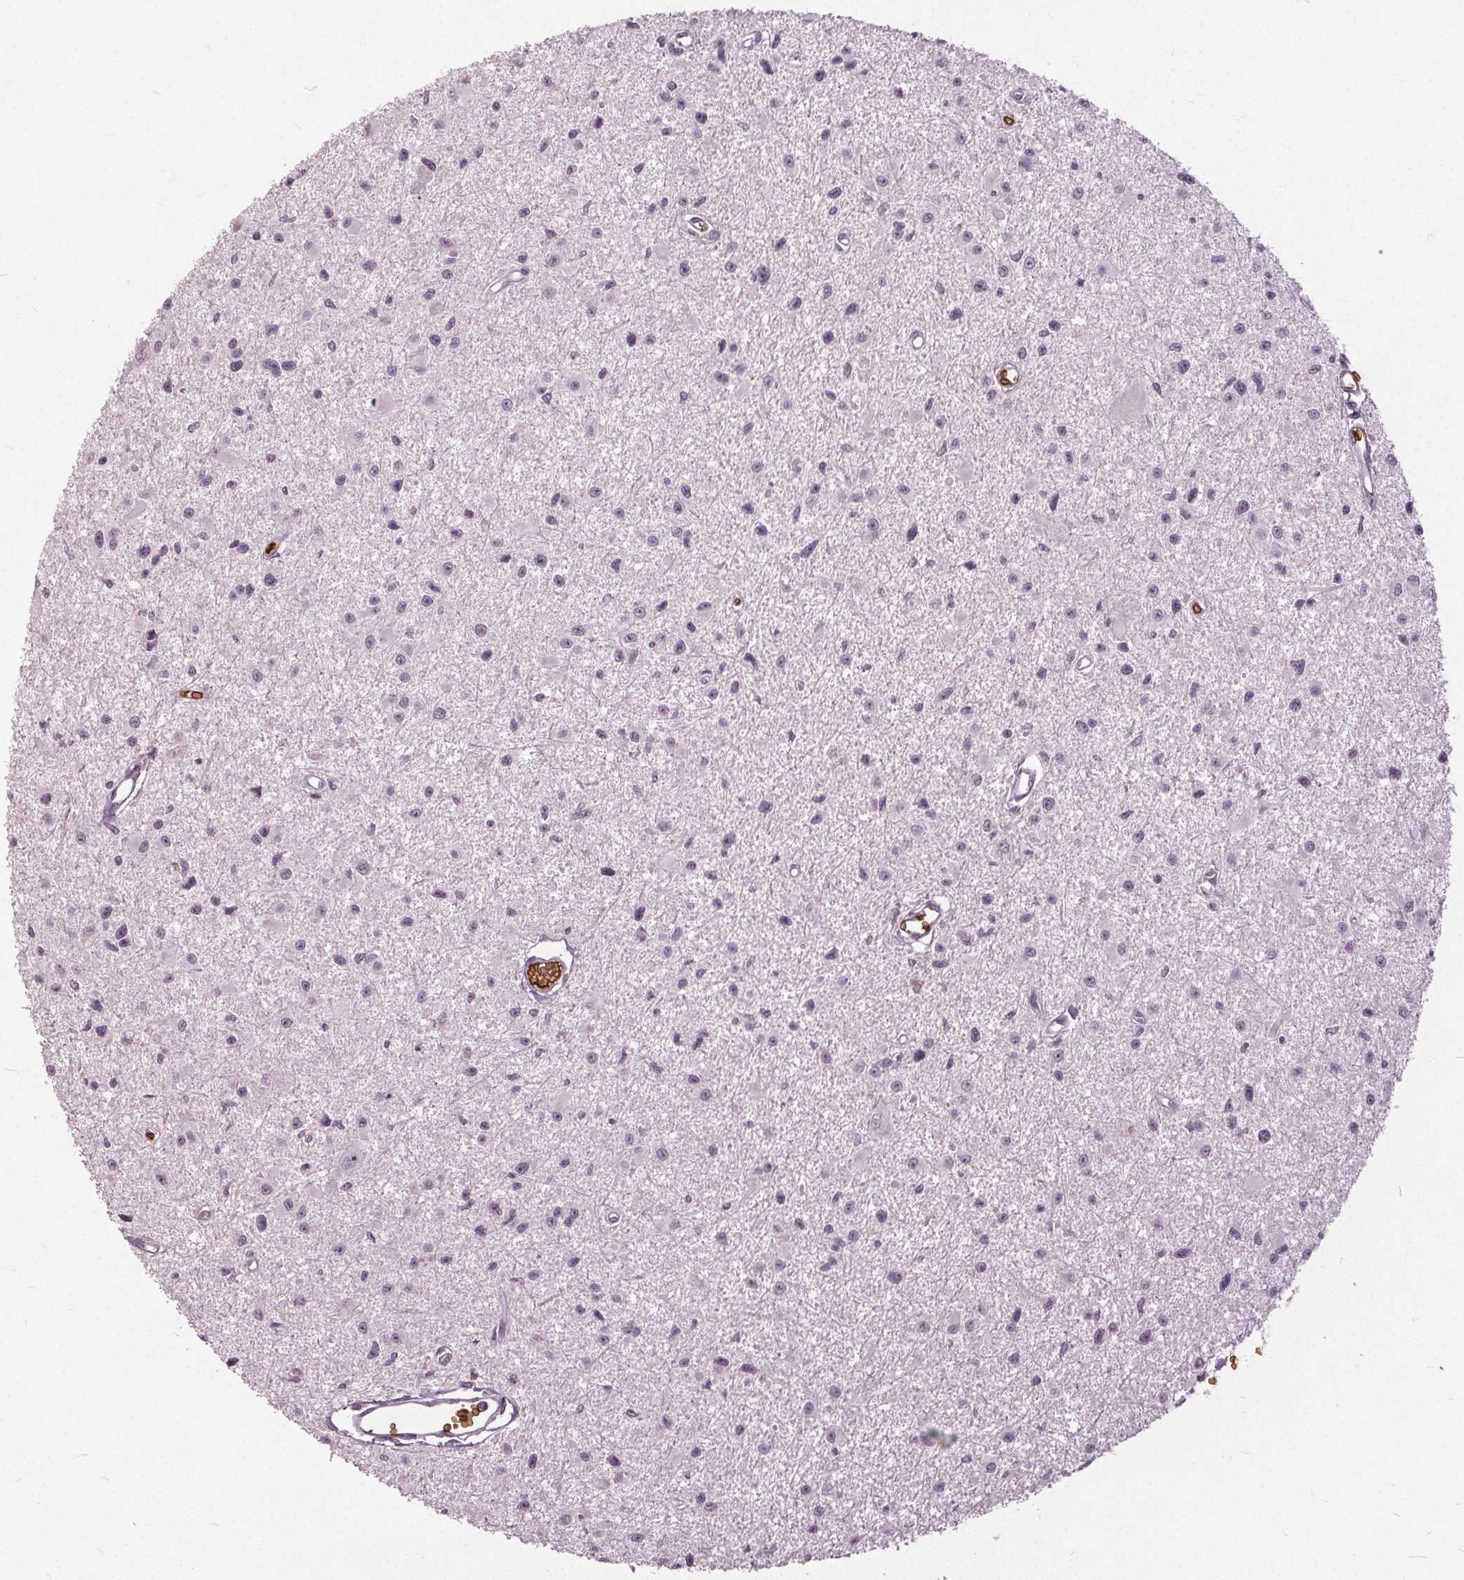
{"staining": {"intensity": "negative", "quantity": "none", "location": "none"}, "tissue": "glioma", "cell_type": "Tumor cells", "image_type": "cancer", "snomed": [{"axis": "morphology", "description": "Glioma, malignant, High grade"}, {"axis": "topography", "description": "Brain"}], "caption": "A high-resolution photomicrograph shows immunohistochemistry staining of glioma, which exhibits no significant expression in tumor cells.", "gene": "SLC4A1", "patient": {"sex": "male", "age": 54}}